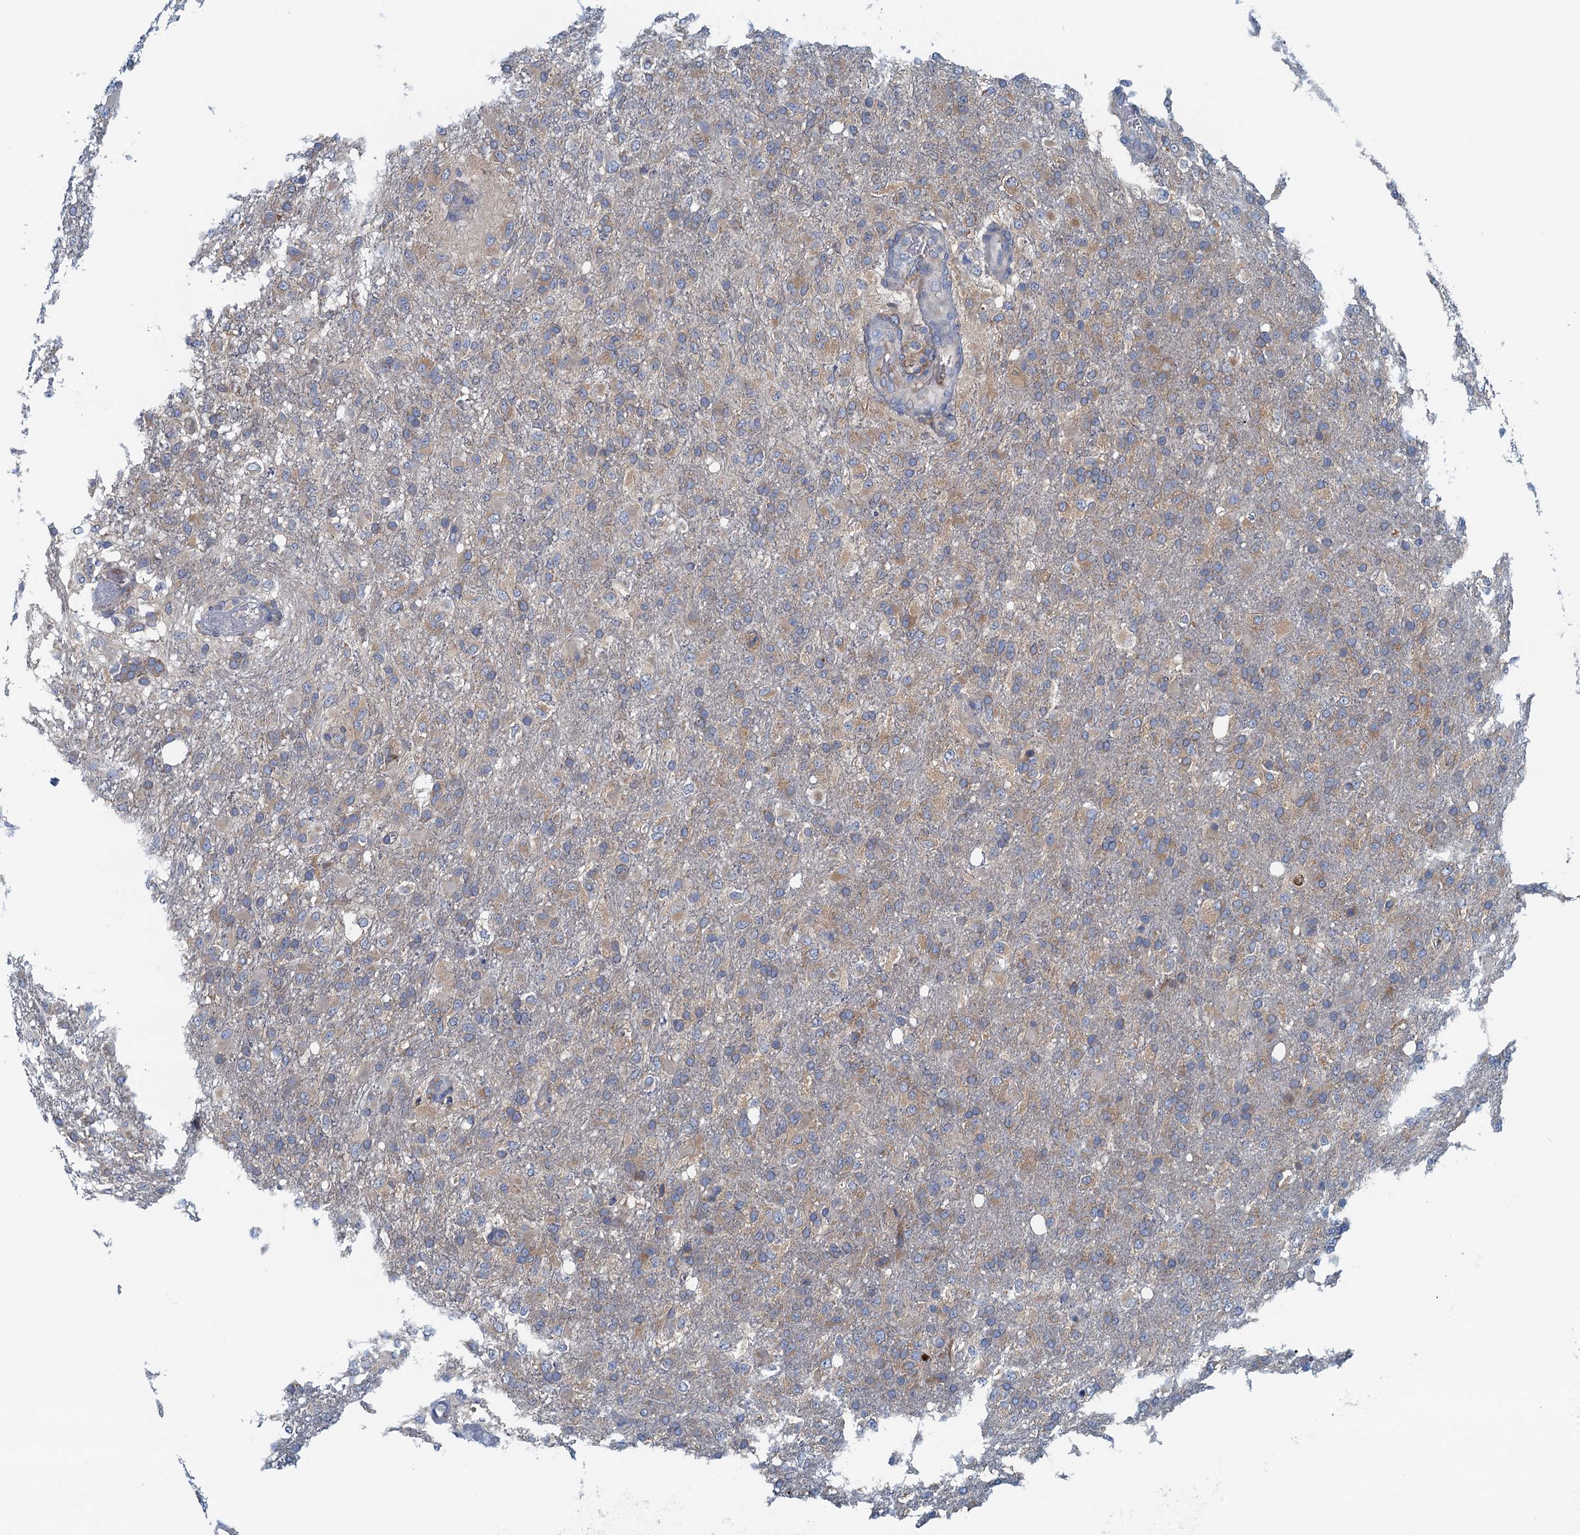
{"staining": {"intensity": "weak", "quantity": "<25%", "location": "cytoplasmic/membranous"}, "tissue": "glioma", "cell_type": "Tumor cells", "image_type": "cancer", "snomed": [{"axis": "morphology", "description": "Glioma, malignant, High grade"}, {"axis": "topography", "description": "Brain"}], "caption": "IHC micrograph of human malignant high-grade glioma stained for a protein (brown), which displays no staining in tumor cells.", "gene": "MYDGF", "patient": {"sex": "female", "age": 74}}